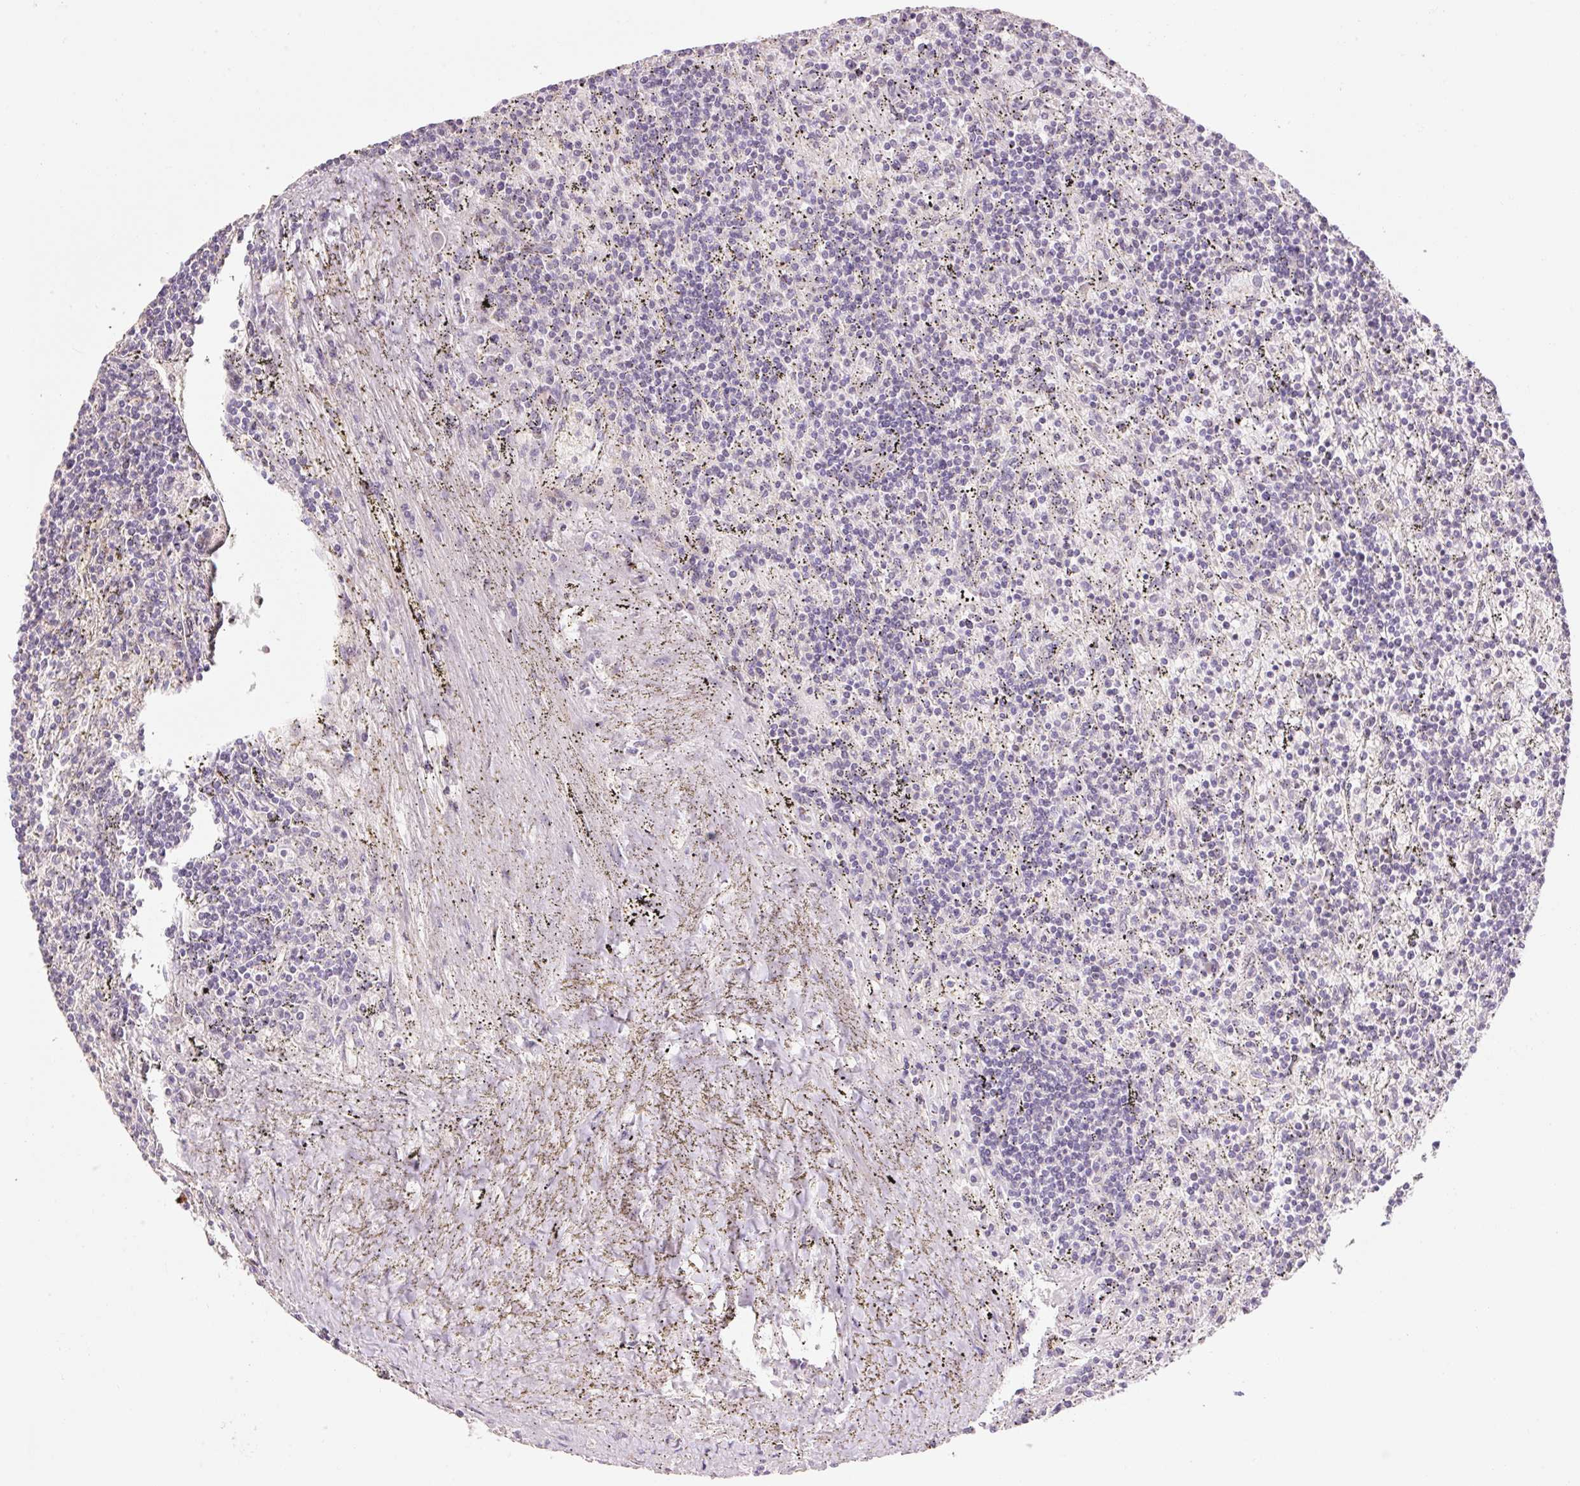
{"staining": {"intensity": "negative", "quantity": "none", "location": "none"}, "tissue": "lymphoma", "cell_type": "Tumor cells", "image_type": "cancer", "snomed": [{"axis": "morphology", "description": "Malignant lymphoma, non-Hodgkin's type, Low grade"}, {"axis": "topography", "description": "Spleen"}], "caption": "Lymphoma was stained to show a protein in brown. There is no significant expression in tumor cells.", "gene": "ZNF552", "patient": {"sex": "male", "age": 76}}